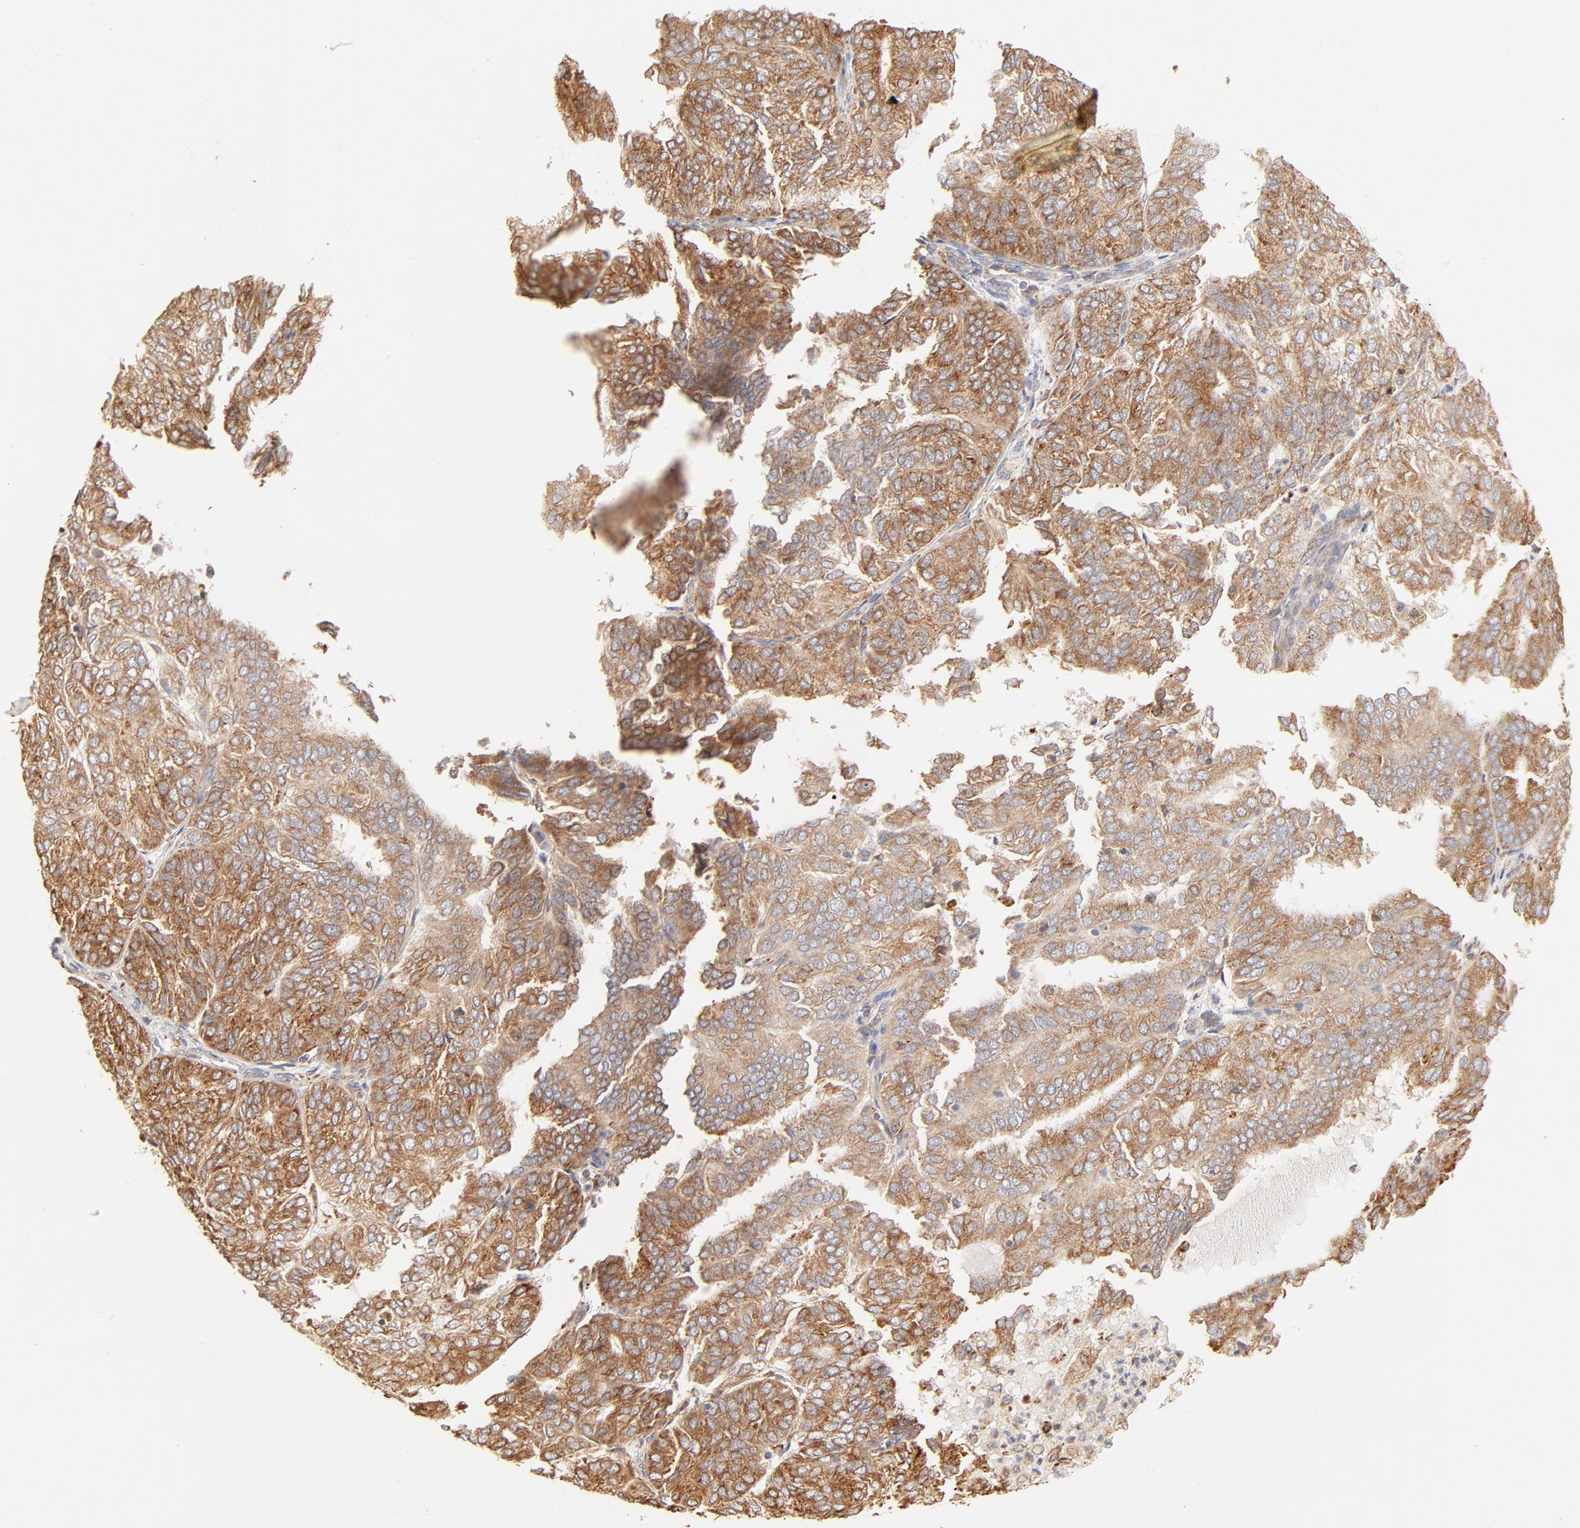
{"staining": {"intensity": "strong", "quantity": ">75%", "location": "cytoplasmic/membranous"}, "tissue": "endometrial cancer", "cell_type": "Tumor cells", "image_type": "cancer", "snomed": [{"axis": "morphology", "description": "Adenocarcinoma, NOS"}, {"axis": "topography", "description": "Endometrium"}], "caption": "Immunohistochemical staining of human endometrial cancer (adenocarcinoma) displays high levels of strong cytoplasmic/membranous protein staining in about >75% of tumor cells.", "gene": "PARP12", "patient": {"sex": "female", "age": 59}}